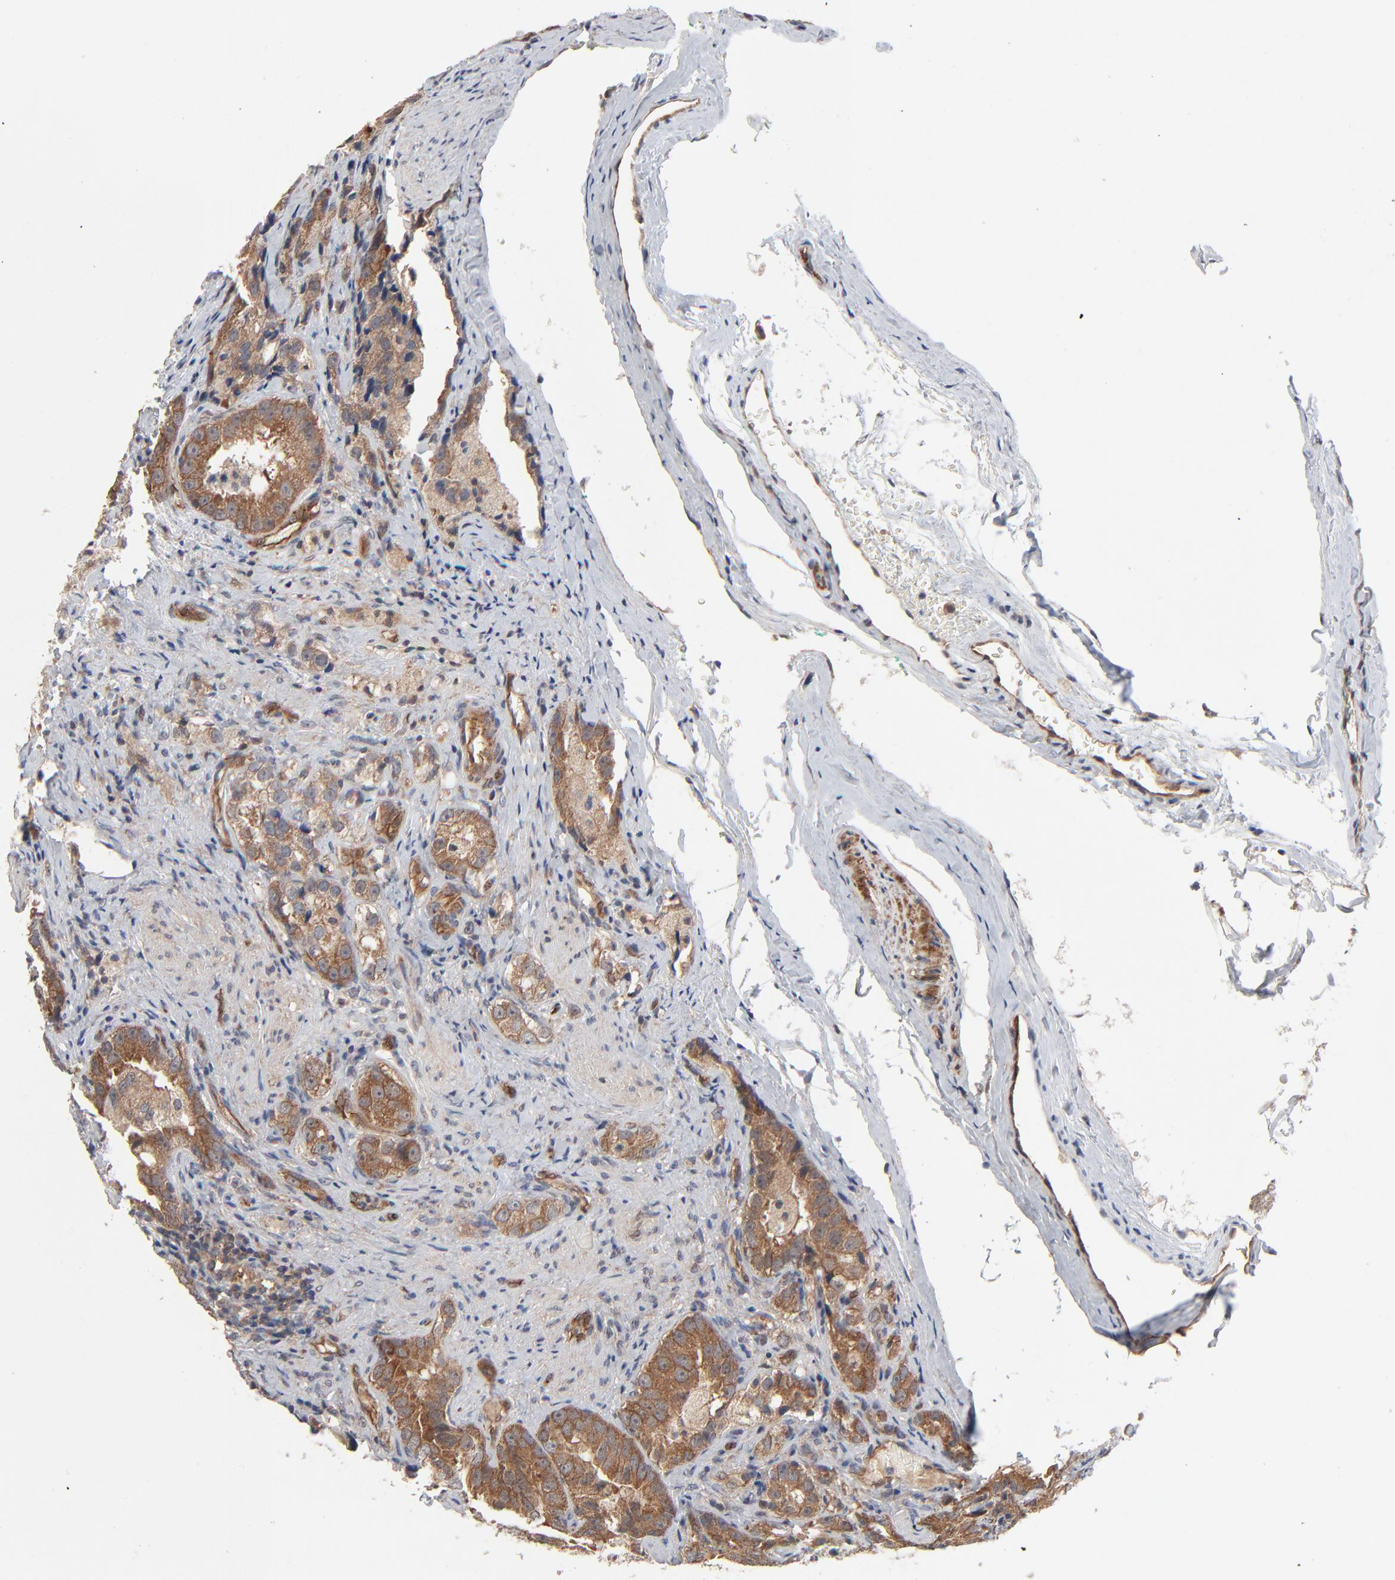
{"staining": {"intensity": "strong", "quantity": ">75%", "location": "cytoplasmic/membranous"}, "tissue": "prostate cancer", "cell_type": "Tumor cells", "image_type": "cancer", "snomed": [{"axis": "morphology", "description": "Adenocarcinoma, High grade"}, {"axis": "topography", "description": "Prostate"}], "caption": "Prostate high-grade adenocarcinoma stained with a protein marker exhibits strong staining in tumor cells.", "gene": "ABLIM3", "patient": {"sex": "male", "age": 63}}